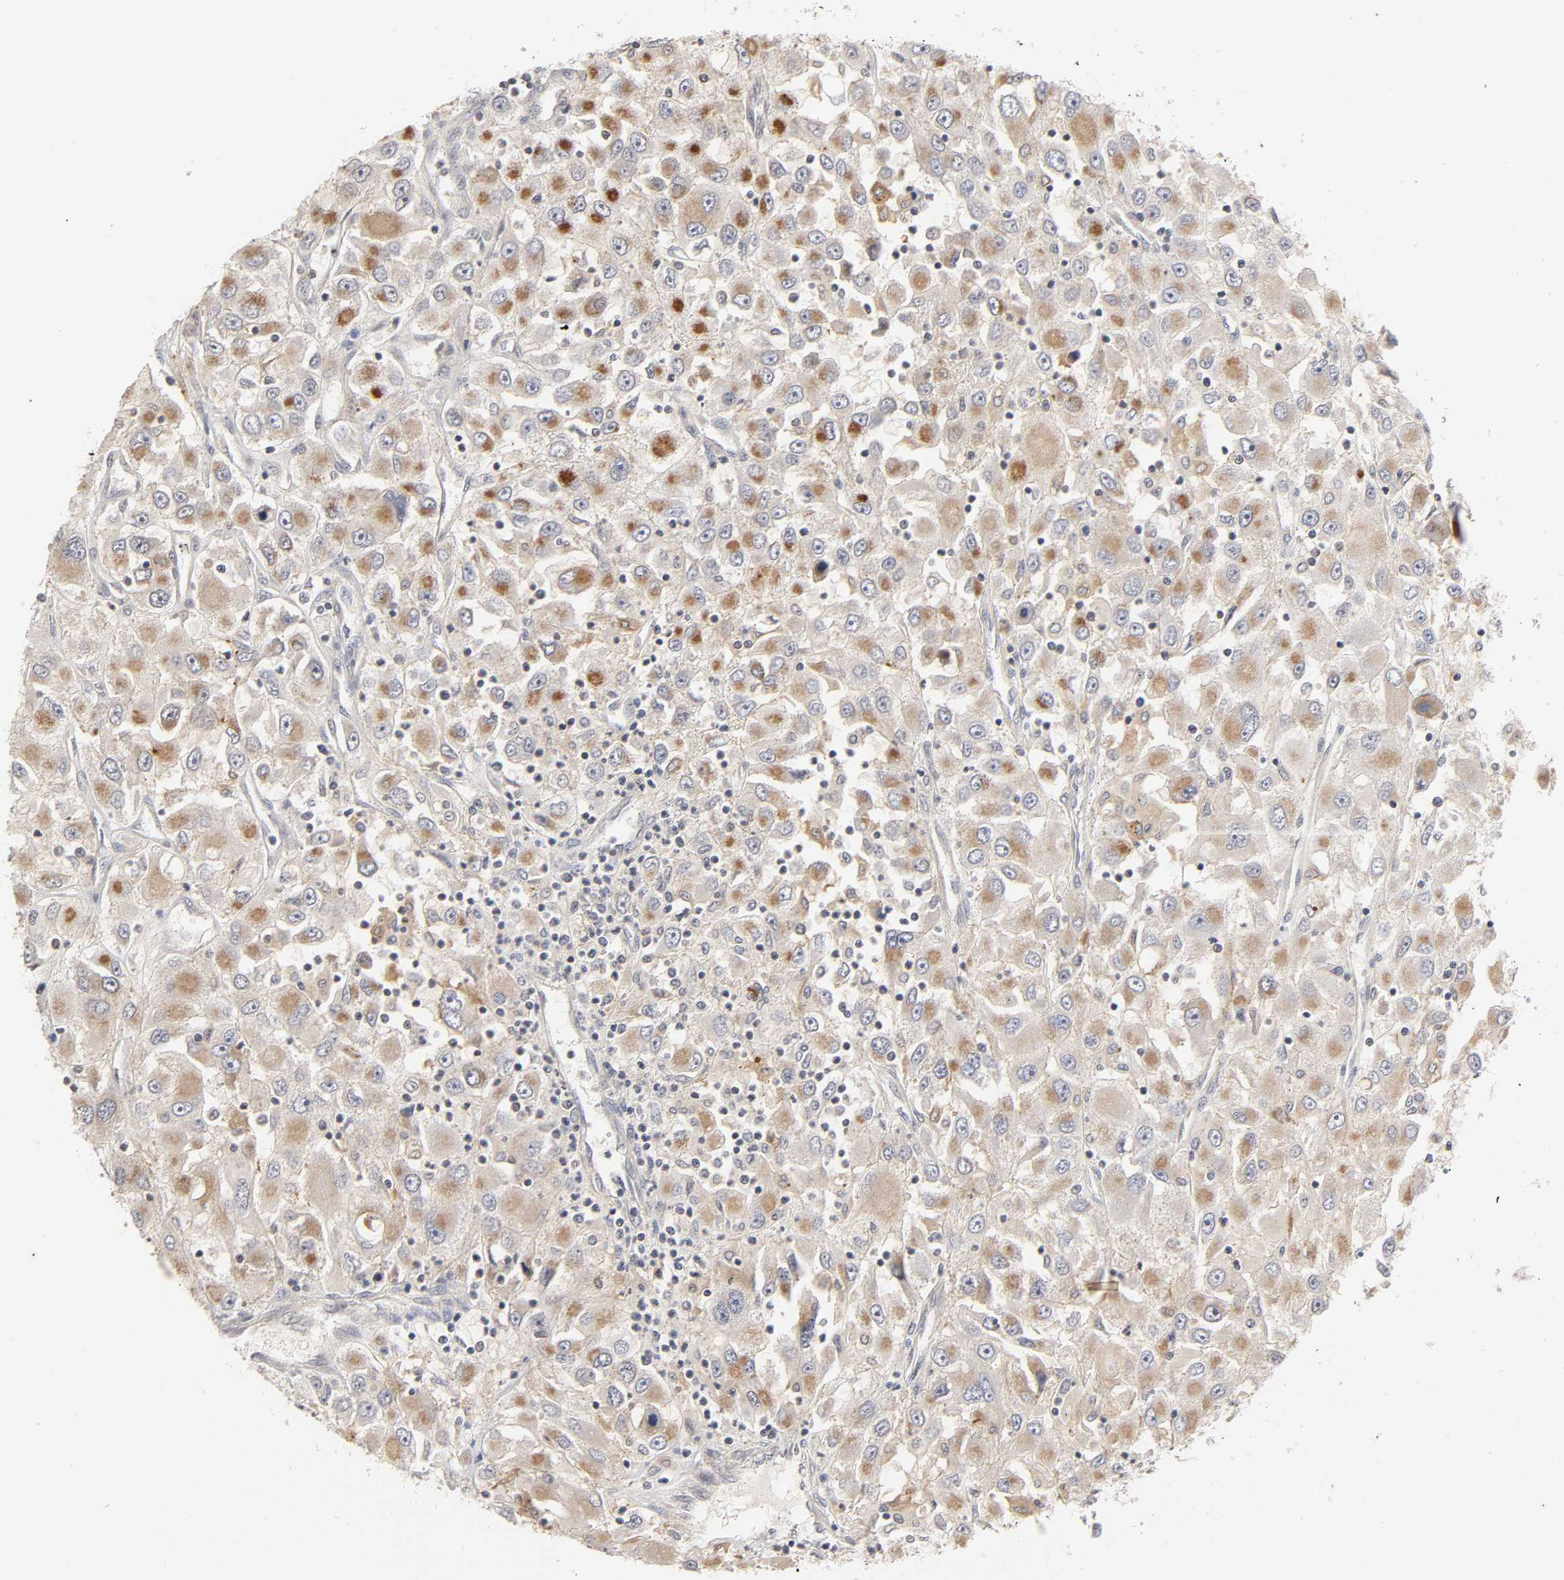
{"staining": {"intensity": "moderate", "quantity": "25%-75%", "location": "cytoplasmic/membranous"}, "tissue": "renal cancer", "cell_type": "Tumor cells", "image_type": "cancer", "snomed": [{"axis": "morphology", "description": "Adenocarcinoma, NOS"}, {"axis": "topography", "description": "Kidney"}], "caption": "Moderate cytoplasmic/membranous protein positivity is present in approximately 25%-75% of tumor cells in adenocarcinoma (renal).", "gene": "CXADR", "patient": {"sex": "female", "age": 52}}